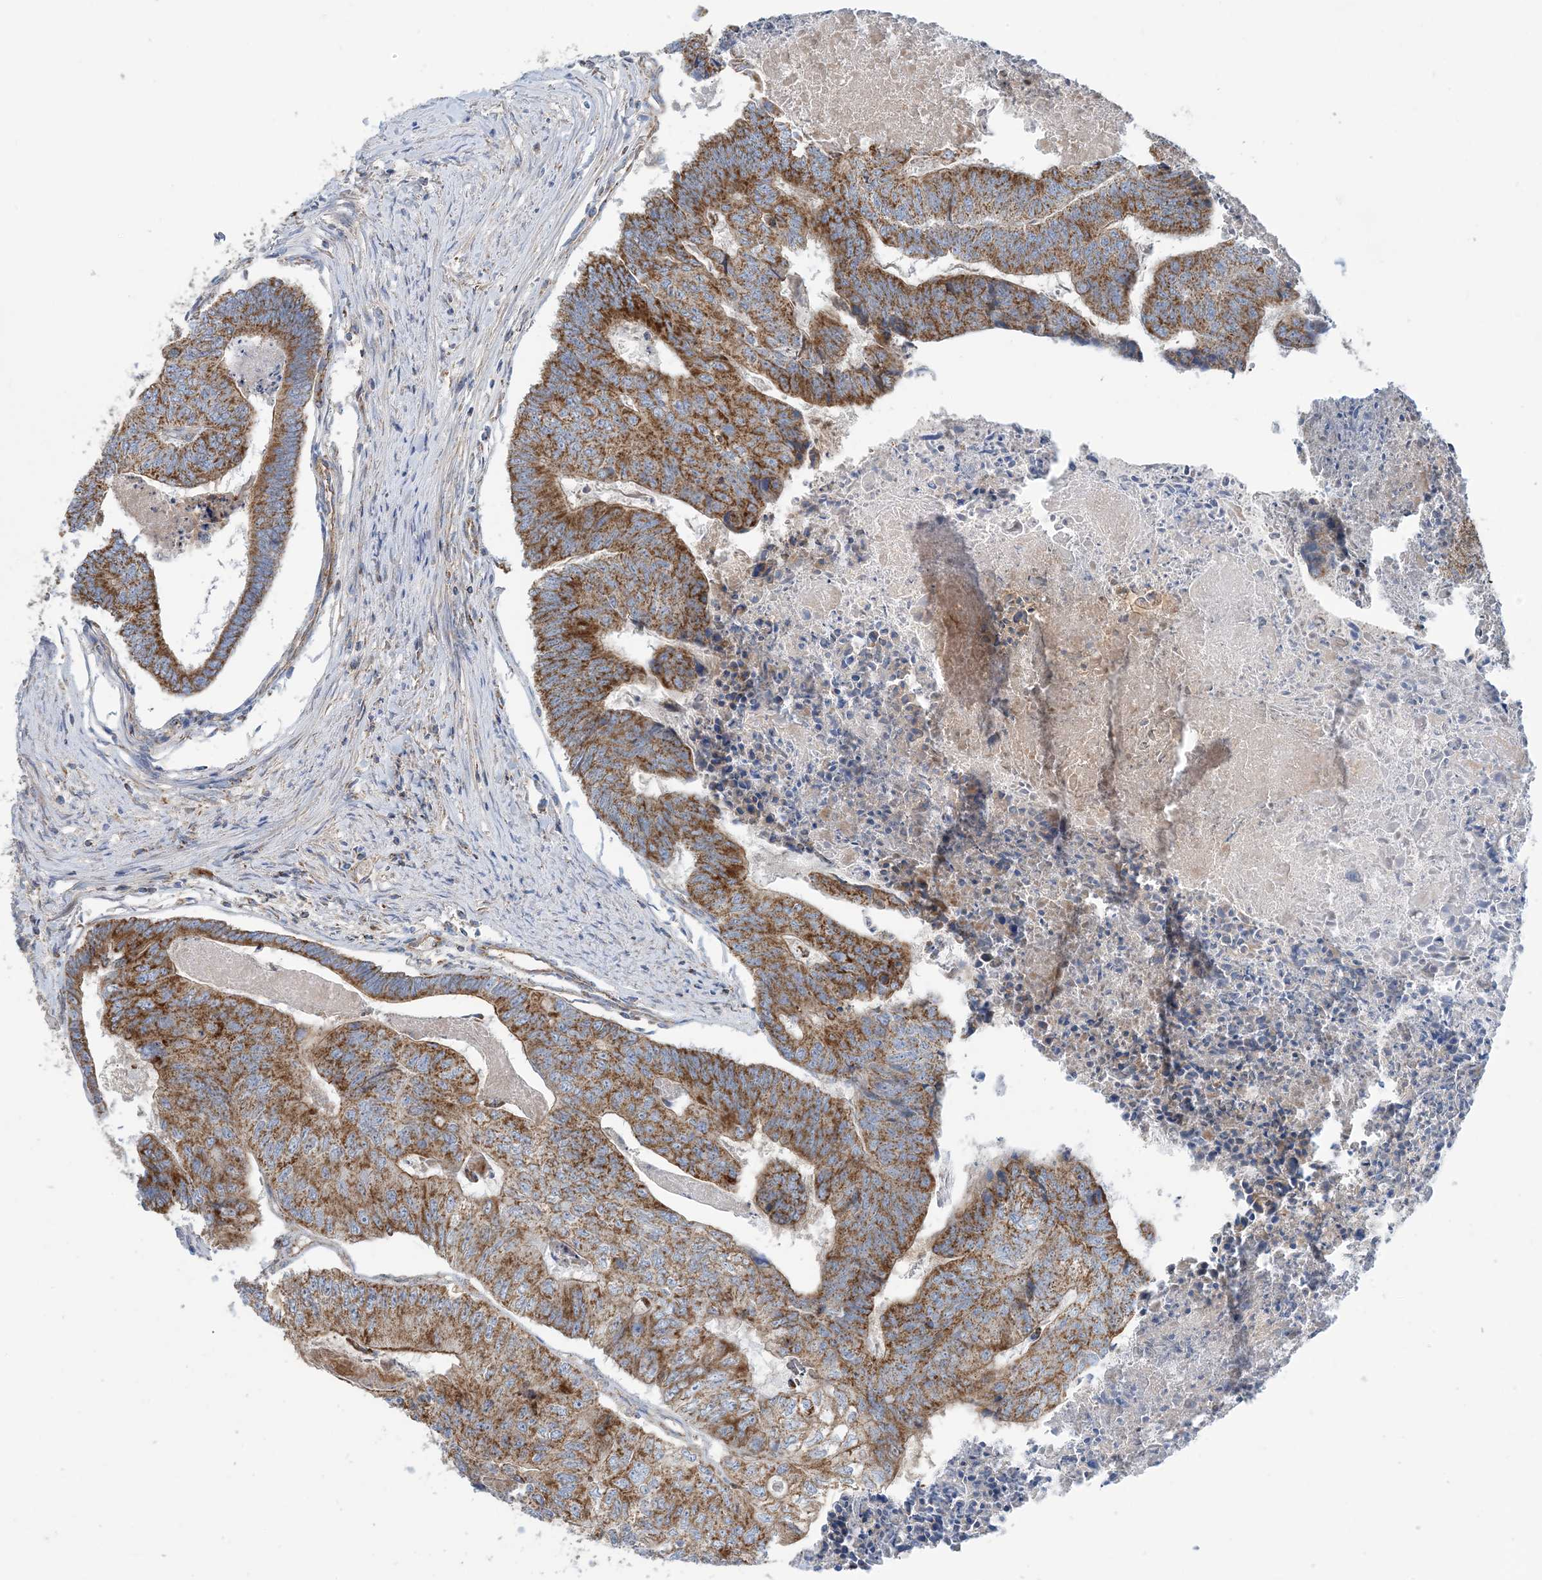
{"staining": {"intensity": "strong", "quantity": ">75%", "location": "cytoplasmic/membranous"}, "tissue": "colorectal cancer", "cell_type": "Tumor cells", "image_type": "cancer", "snomed": [{"axis": "morphology", "description": "Adenocarcinoma, NOS"}, {"axis": "topography", "description": "Colon"}], "caption": "Immunohistochemistry of human colorectal cancer exhibits high levels of strong cytoplasmic/membranous positivity in approximately >75% of tumor cells.", "gene": "PHOSPHO2", "patient": {"sex": "female", "age": 67}}